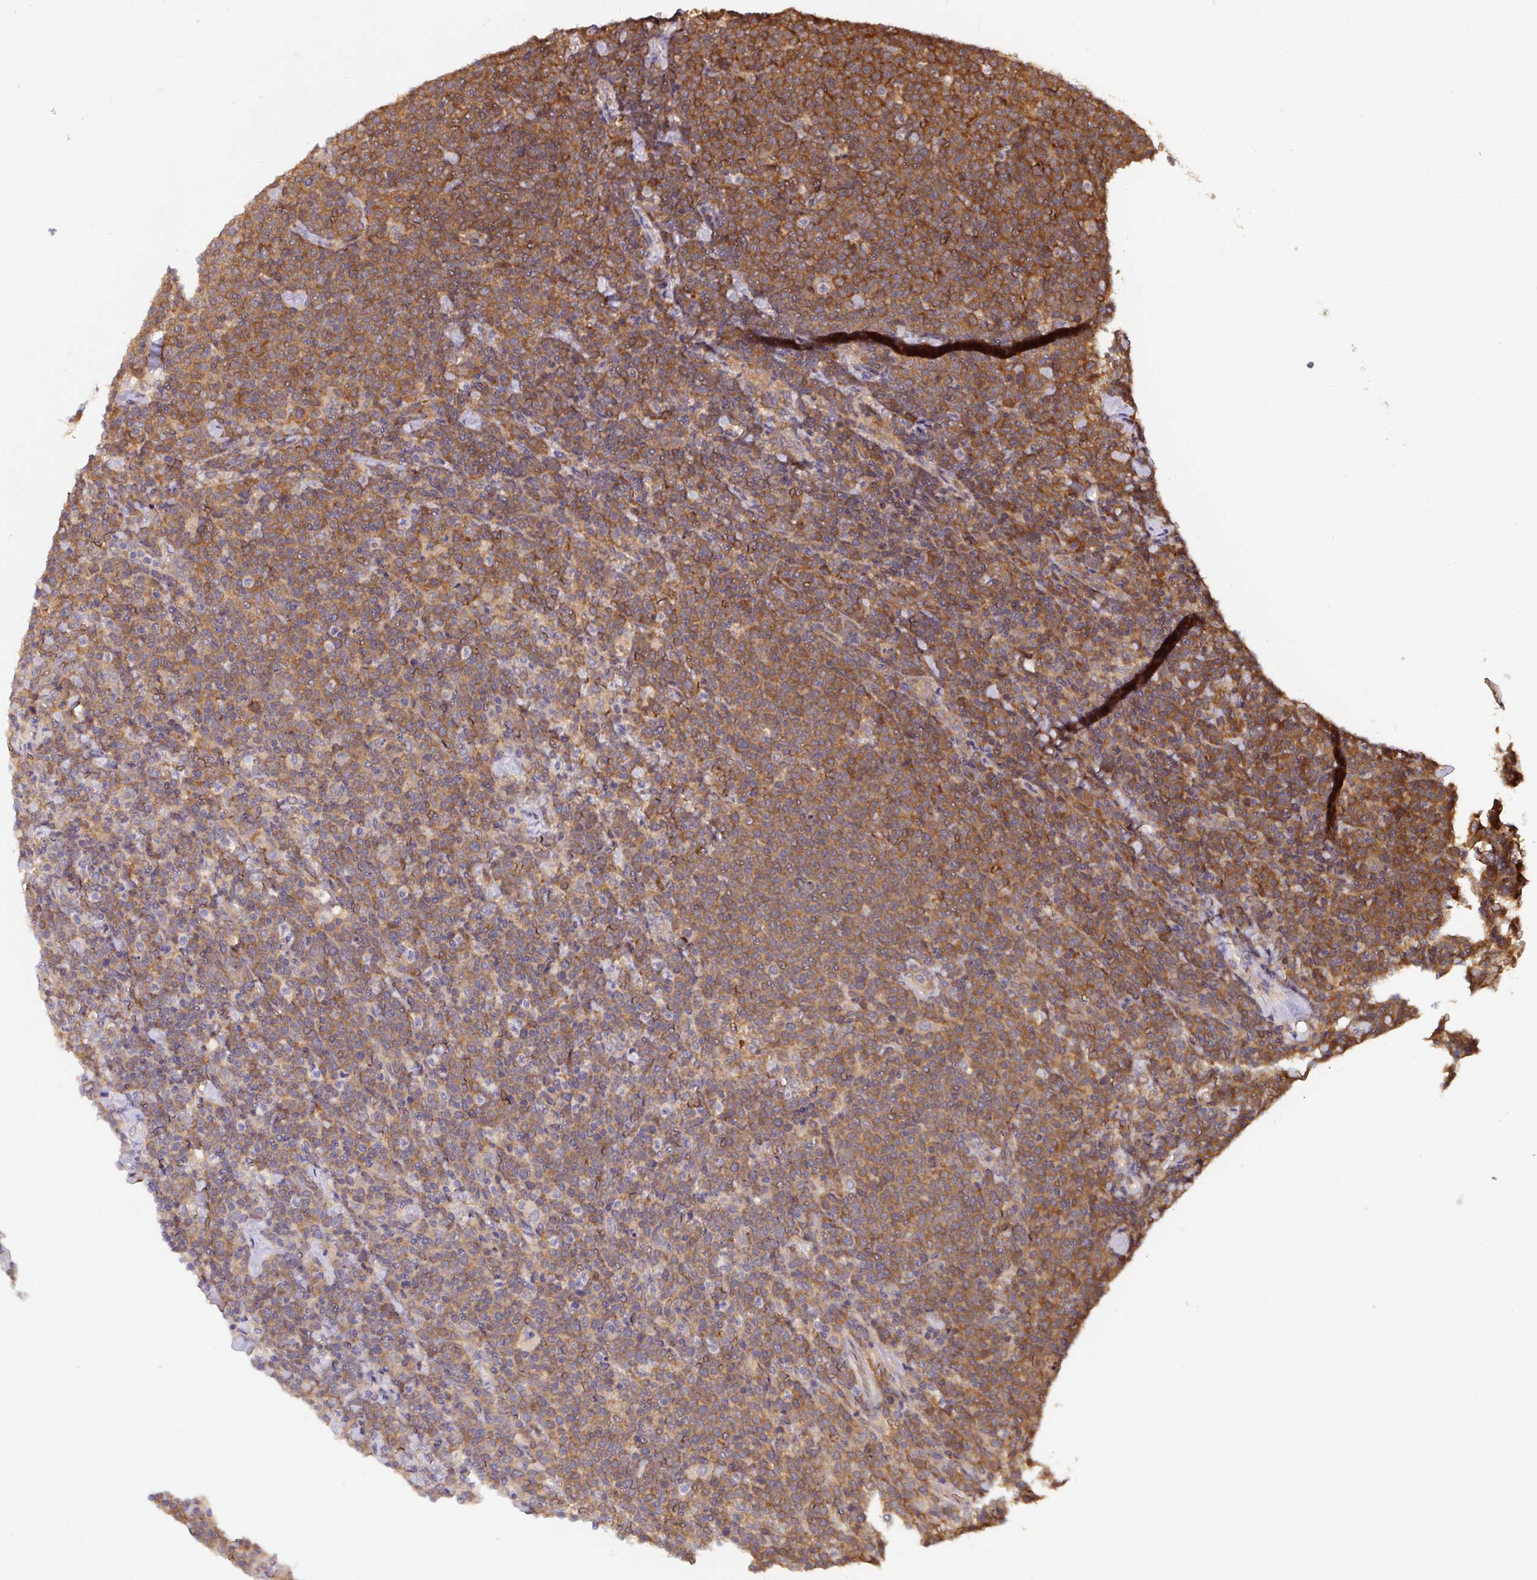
{"staining": {"intensity": "moderate", "quantity": ">75%", "location": "cytoplasmic/membranous"}, "tissue": "lymphoma", "cell_type": "Tumor cells", "image_type": "cancer", "snomed": [{"axis": "morphology", "description": "Malignant lymphoma, non-Hodgkin's type, High grade"}, {"axis": "topography", "description": "Lymph node"}], "caption": "The immunohistochemical stain shows moderate cytoplasmic/membranous positivity in tumor cells of high-grade malignant lymphoma, non-Hodgkin's type tissue.", "gene": "ST13", "patient": {"sex": "male", "age": 61}}